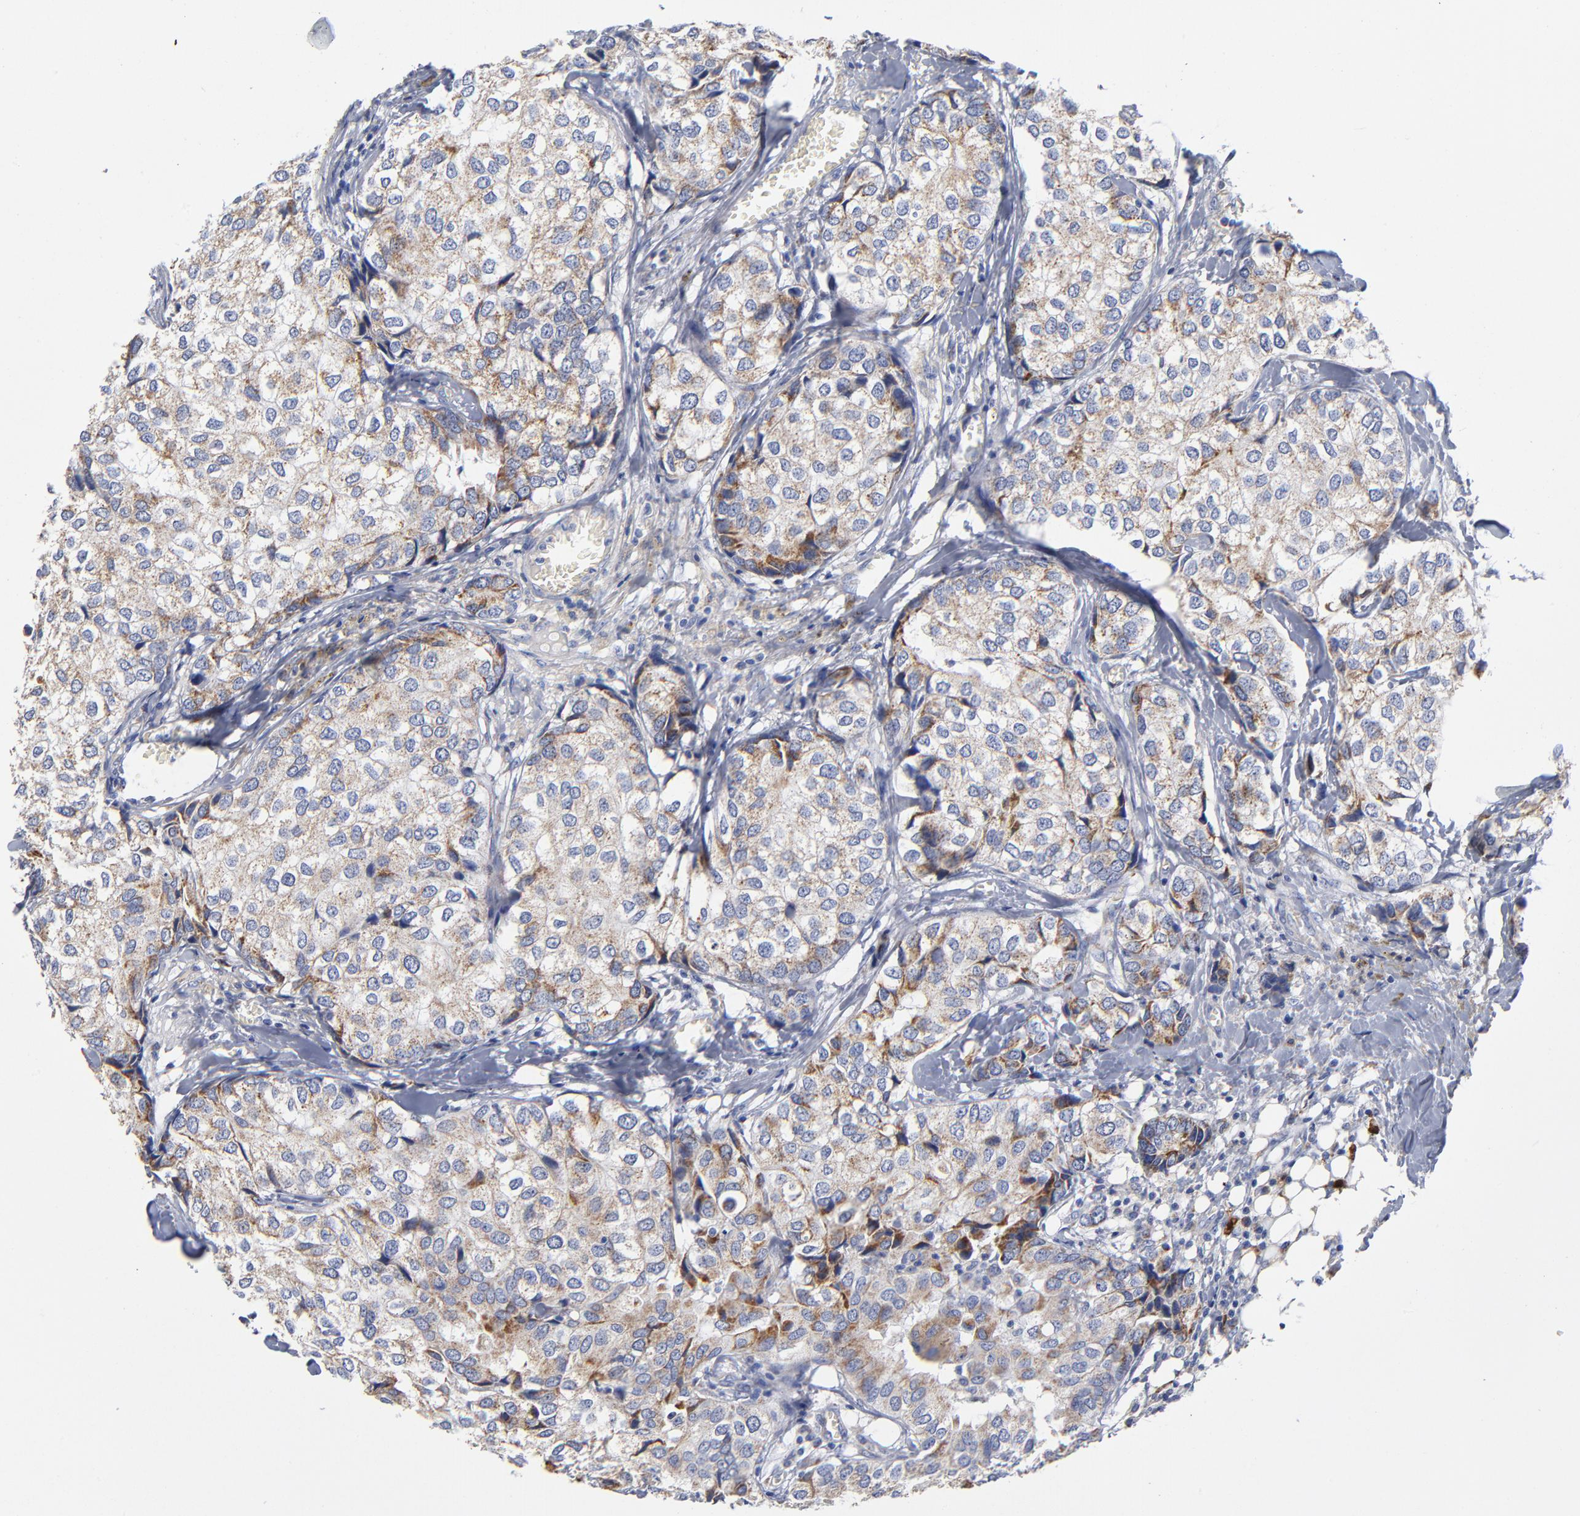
{"staining": {"intensity": "weak", "quantity": ">75%", "location": "cytoplasmic/membranous"}, "tissue": "breast cancer", "cell_type": "Tumor cells", "image_type": "cancer", "snomed": [{"axis": "morphology", "description": "Duct carcinoma"}, {"axis": "topography", "description": "Breast"}], "caption": "Human breast cancer stained for a protein (brown) reveals weak cytoplasmic/membranous positive positivity in about >75% of tumor cells.", "gene": "PTP4A1", "patient": {"sex": "female", "age": 68}}